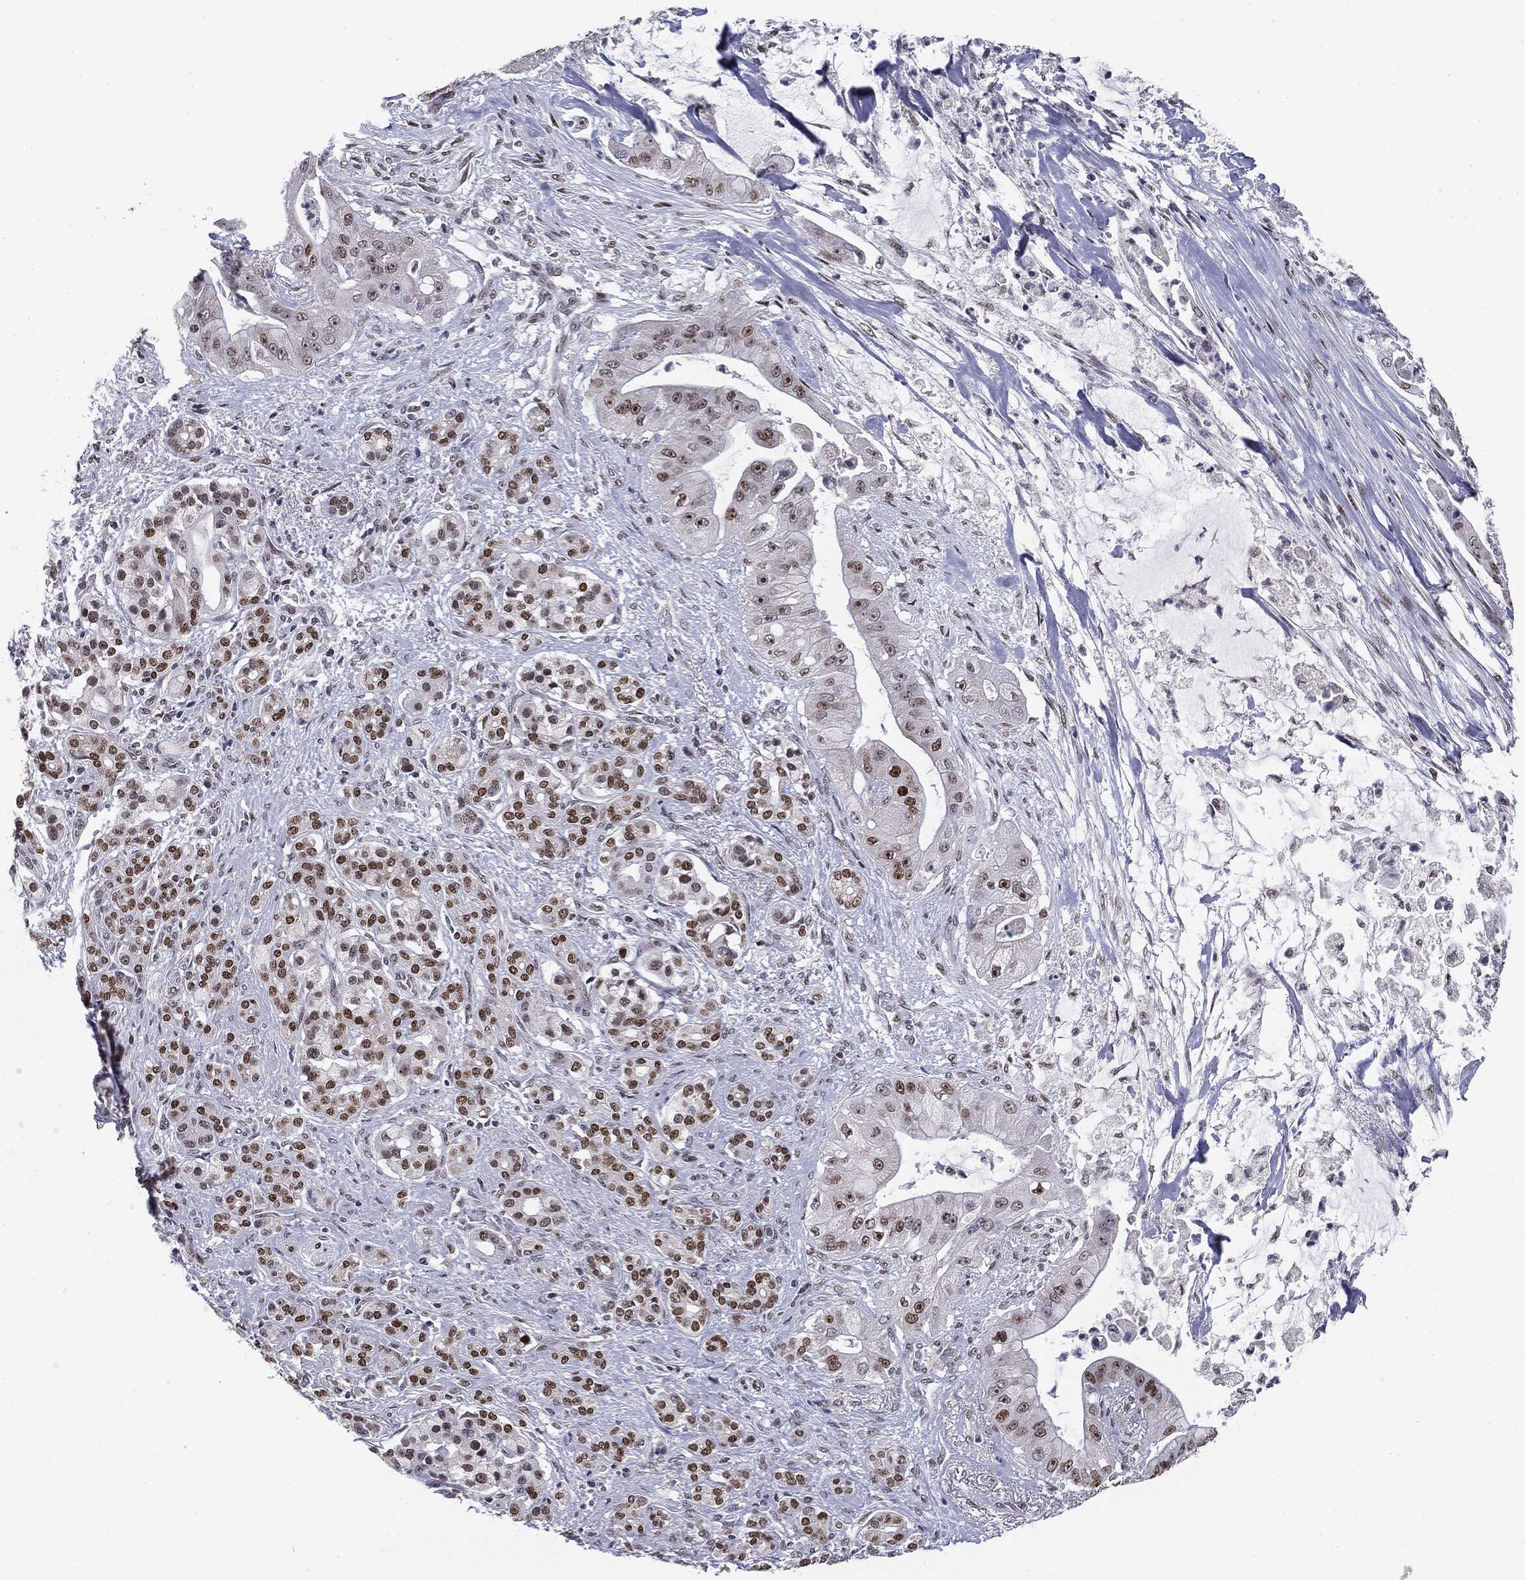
{"staining": {"intensity": "strong", "quantity": ">75%", "location": "nuclear"}, "tissue": "pancreatic cancer", "cell_type": "Tumor cells", "image_type": "cancer", "snomed": [{"axis": "morphology", "description": "Normal tissue, NOS"}, {"axis": "morphology", "description": "Inflammation, NOS"}, {"axis": "morphology", "description": "Adenocarcinoma, NOS"}, {"axis": "topography", "description": "Pancreas"}], "caption": "IHC micrograph of neoplastic tissue: pancreatic cancer stained using immunohistochemistry (IHC) shows high levels of strong protein expression localized specifically in the nuclear of tumor cells, appearing as a nuclear brown color.", "gene": "MDC1", "patient": {"sex": "male", "age": 57}}